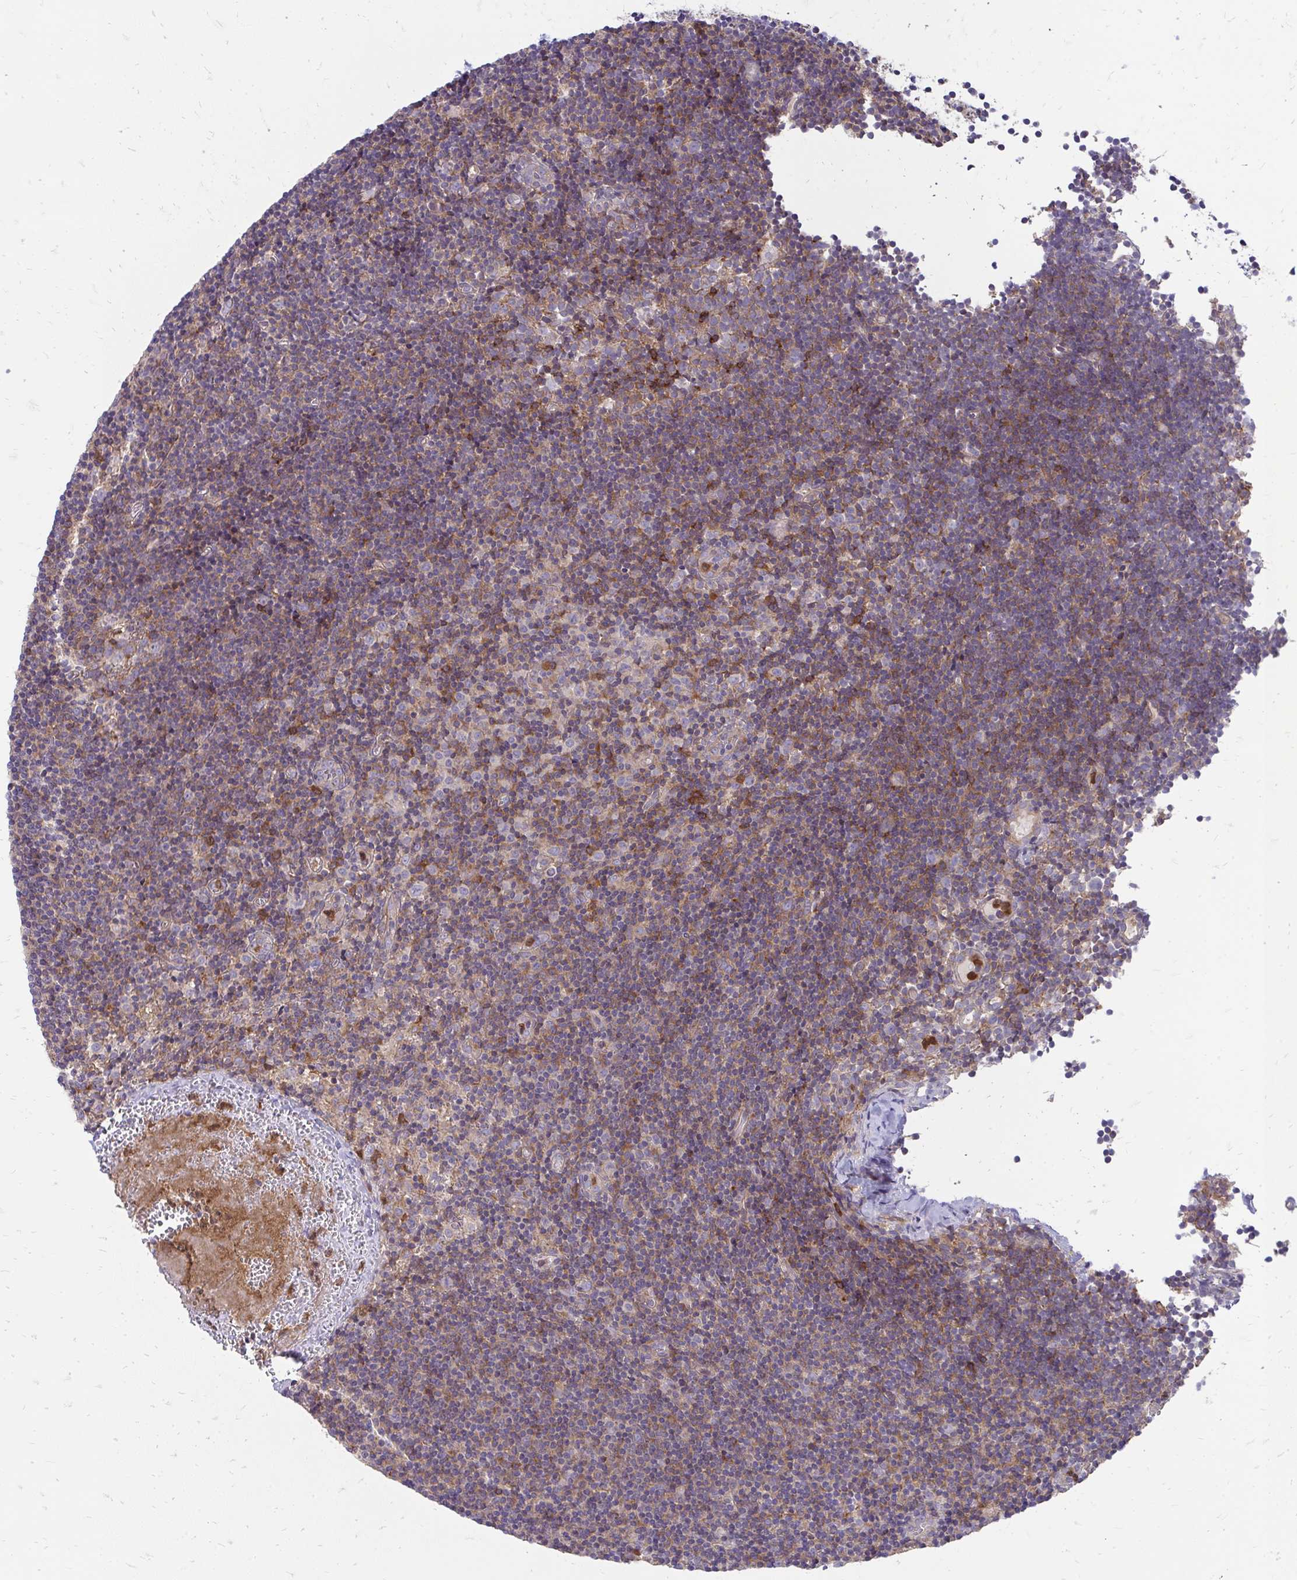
{"staining": {"intensity": "moderate", "quantity": "<25%", "location": "cytoplasmic/membranous"}, "tissue": "lymph node", "cell_type": "Non-germinal center cells", "image_type": "normal", "snomed": [{"axis": "morphology", "description": "Normal tissue, NOS"}, {"axis": "topography", "description": "Lymph node"}], "caption": "Immunohistochemical staining of benign lymph node displays moderate cytoplasmic/membranous protein positivity in approximately <25% of non-germinal center cells. The staining was performed using DAB (3,3'-diaminobenzidine), with brown indicating positive protein expression. Nuclei are stained blue with hematoxylin.", "gene": "ASAP1", "patient": {"sex": "female", "age": 45}}